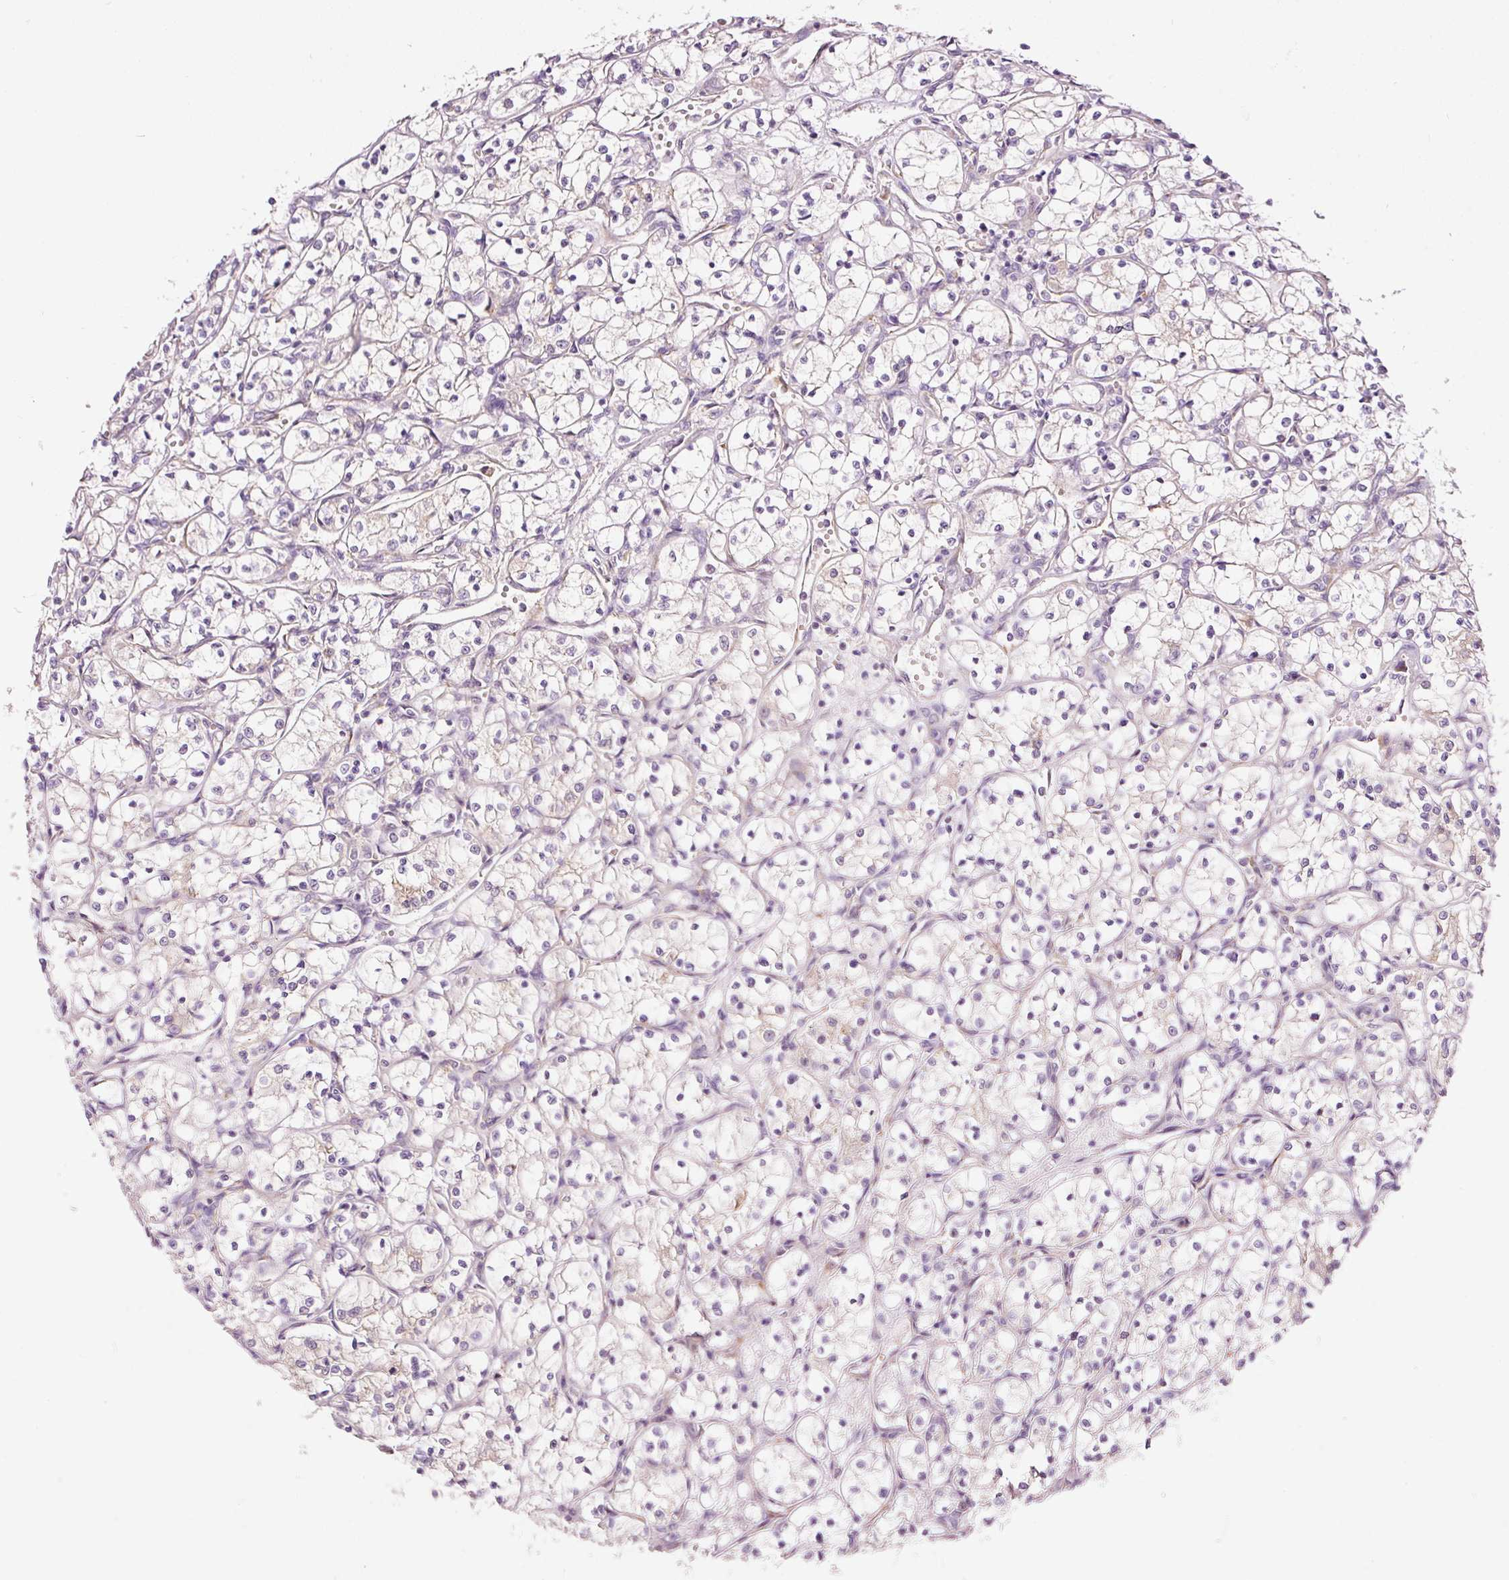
{"staining": {"intensity": "negative", "quantity": "none", "location": "none"}, "tissue": "renal cancer", "cell_type": "Tumor cells", "image_type": "cancer", "snomed": [{"axis": "morphology", "description": "Adenocarcinoma, NOS"}, {"axis": "topography", "description": "Kidney"}], "caption": "Image shows no protein positivity in tumor cells of renal cancer tissue. The staining is performed using DAB (3,3'-diaminobenzidine) brown chromogen with nuclei counter-stained in using hematoxylin.", "gene": "RSPO2", "patient": {"sex": "female", "age": 69}}